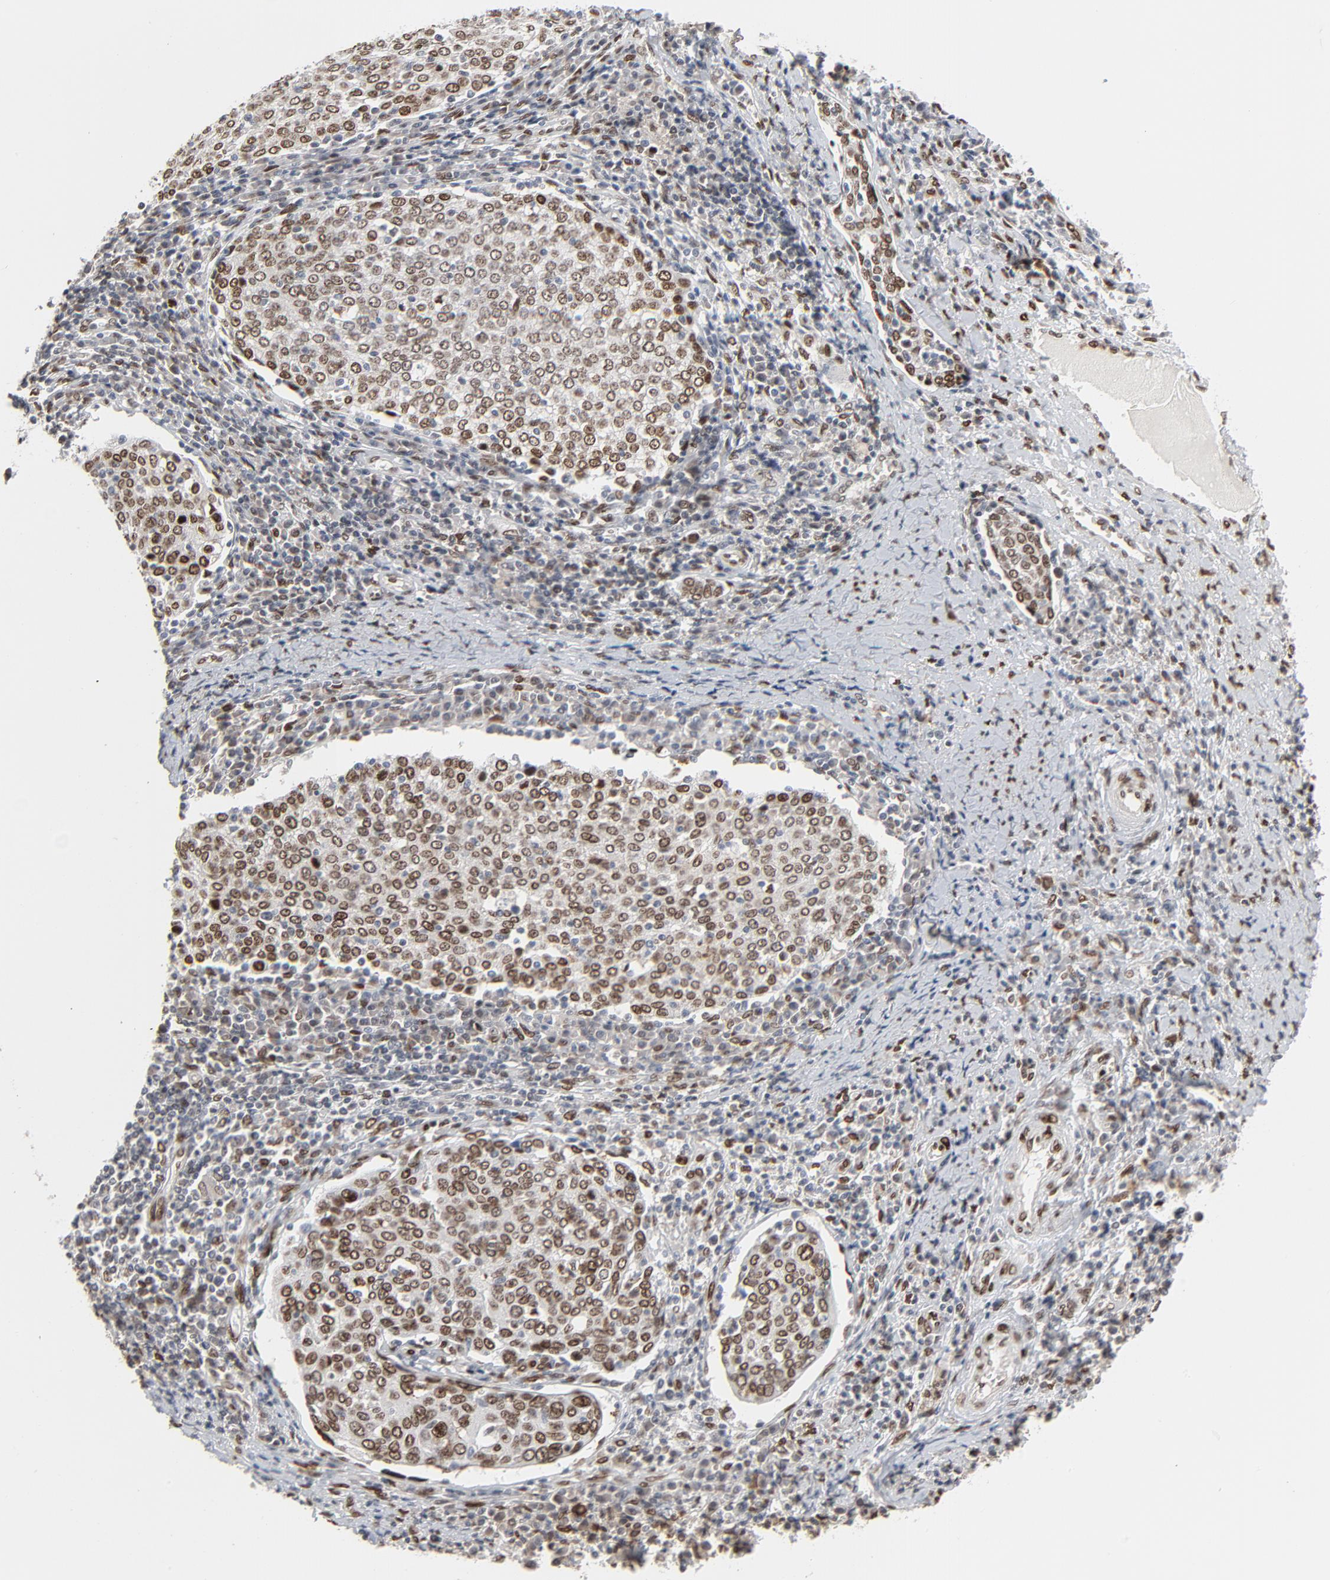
{"staining": {"intensity": "strong", "quantity": ">75%", "location": "nuclear"}, "tissue": "cervical cancer", "cell_type": "Tumor cells", "image_type": "cancer", "snomed": [{"axis": "morphology", "description": "Squamous cell carcinoma, NOS"}, {"axis": "topography", "description": "Cervix"}], "caption": "Human squamous cell carcinoma (cervical) stained with a brown dye exhibits strong nuclear positive expression in about >75% of tumor cells.", "gene": "CUX1", "patient": {"sex": "female", "age": 40}}